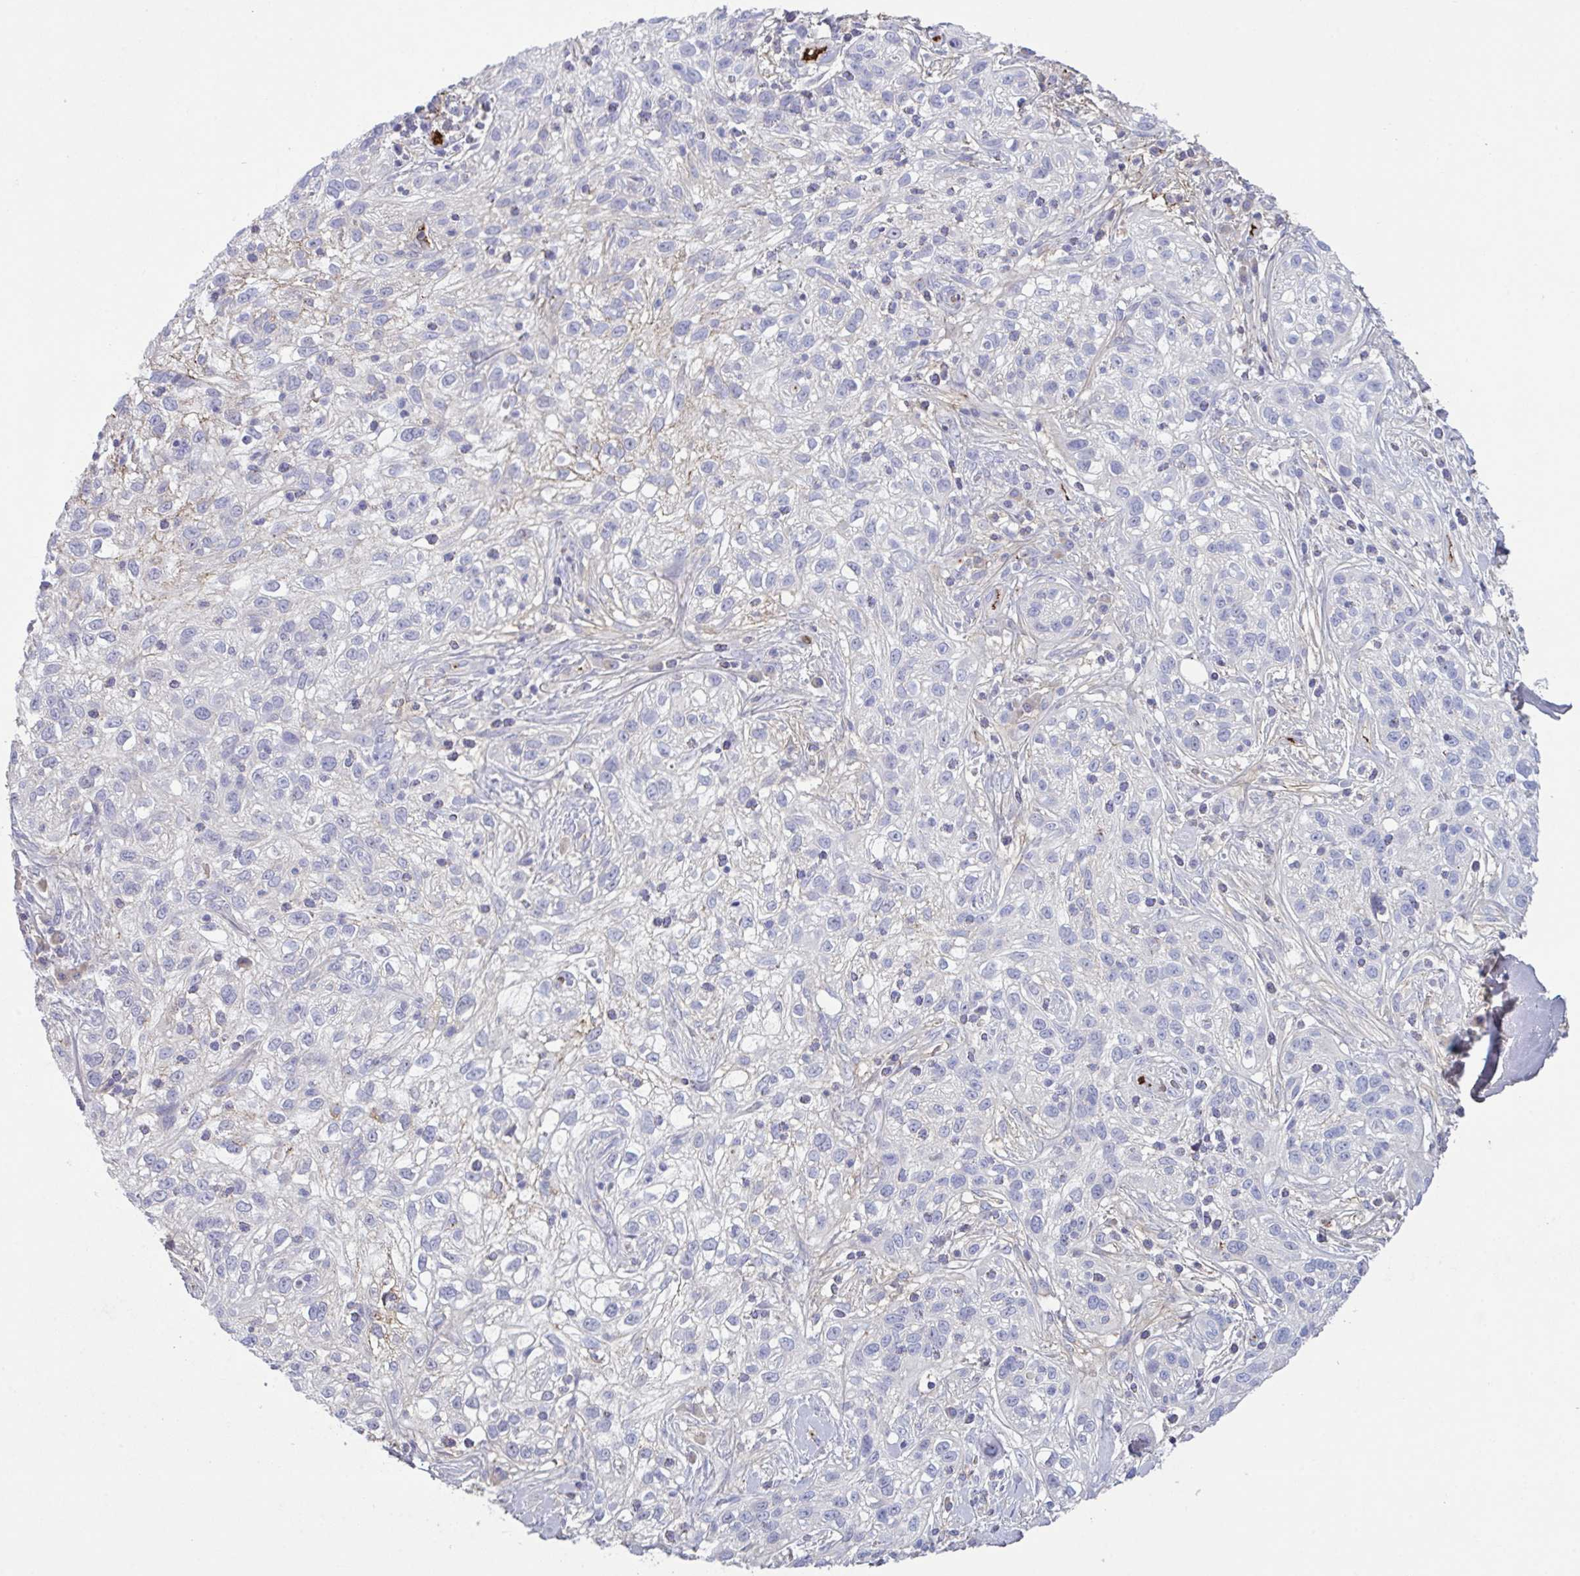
{"staining": {"intensity": "negative", "quantity": "none", "location": "none"}, "tissue": "skin cancer", "cell_type": "Tumor cells", "image_type": "cancer", "snomed": [{"axis": "morphology", "description": "Squamous cell carcinoma, NOS"}, {"axis": "topography", "description": "Skin"}], "caption": "Immunohistochemistry (IHC) photomicrograph of neoplastic tissue: human skin cancer stained with DAB reveals no significant protein positivity in tumor cells. (DAB (3,3'-diaminobenzidine) immunohistochemistry, high magnification).", "gene": "IL1R1", "patient": {"sex": "male", "age": 82}}